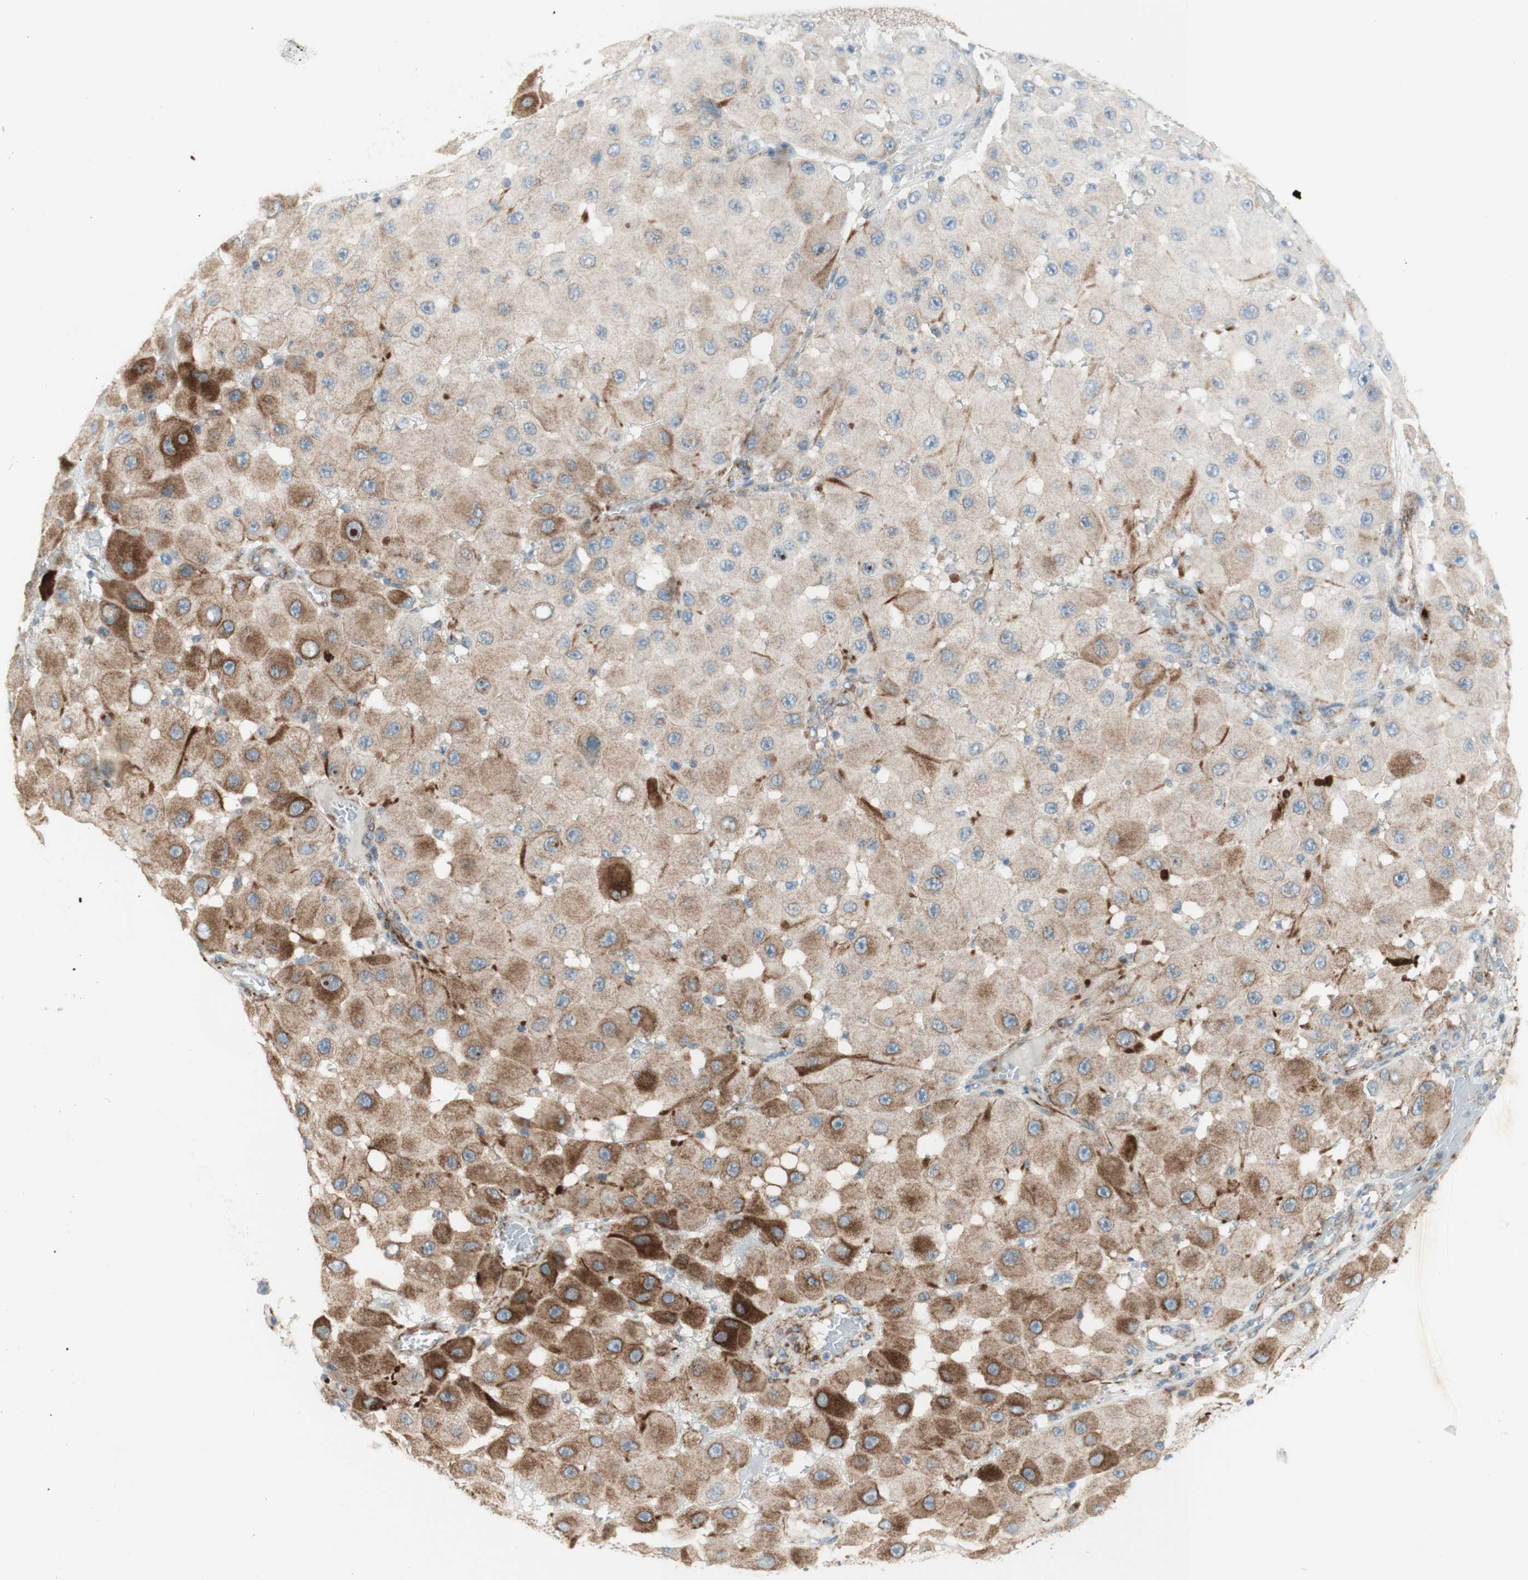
{"staining": {"intensity": "moderate", "quantity": "<25%", "location": "cytoplasmic/membranous"}, "tissue": "melanoma", "cell_type": "Tumor cells", "image_type": "cancer", "snomed": [{"axis": "morphology", "description": "Malignant melanoma, NOS"}, {"axis": "topography", "description": "Skin"}], "caption": "This micrograph displays immunohistochemistry (IHC) staining of melanoma, with low moderate cytoplasmic/membranous expression in approximately <25% of tumor cells.", "gene": "POU2AF1", "patient": {"sex": "female", "age": 81}}